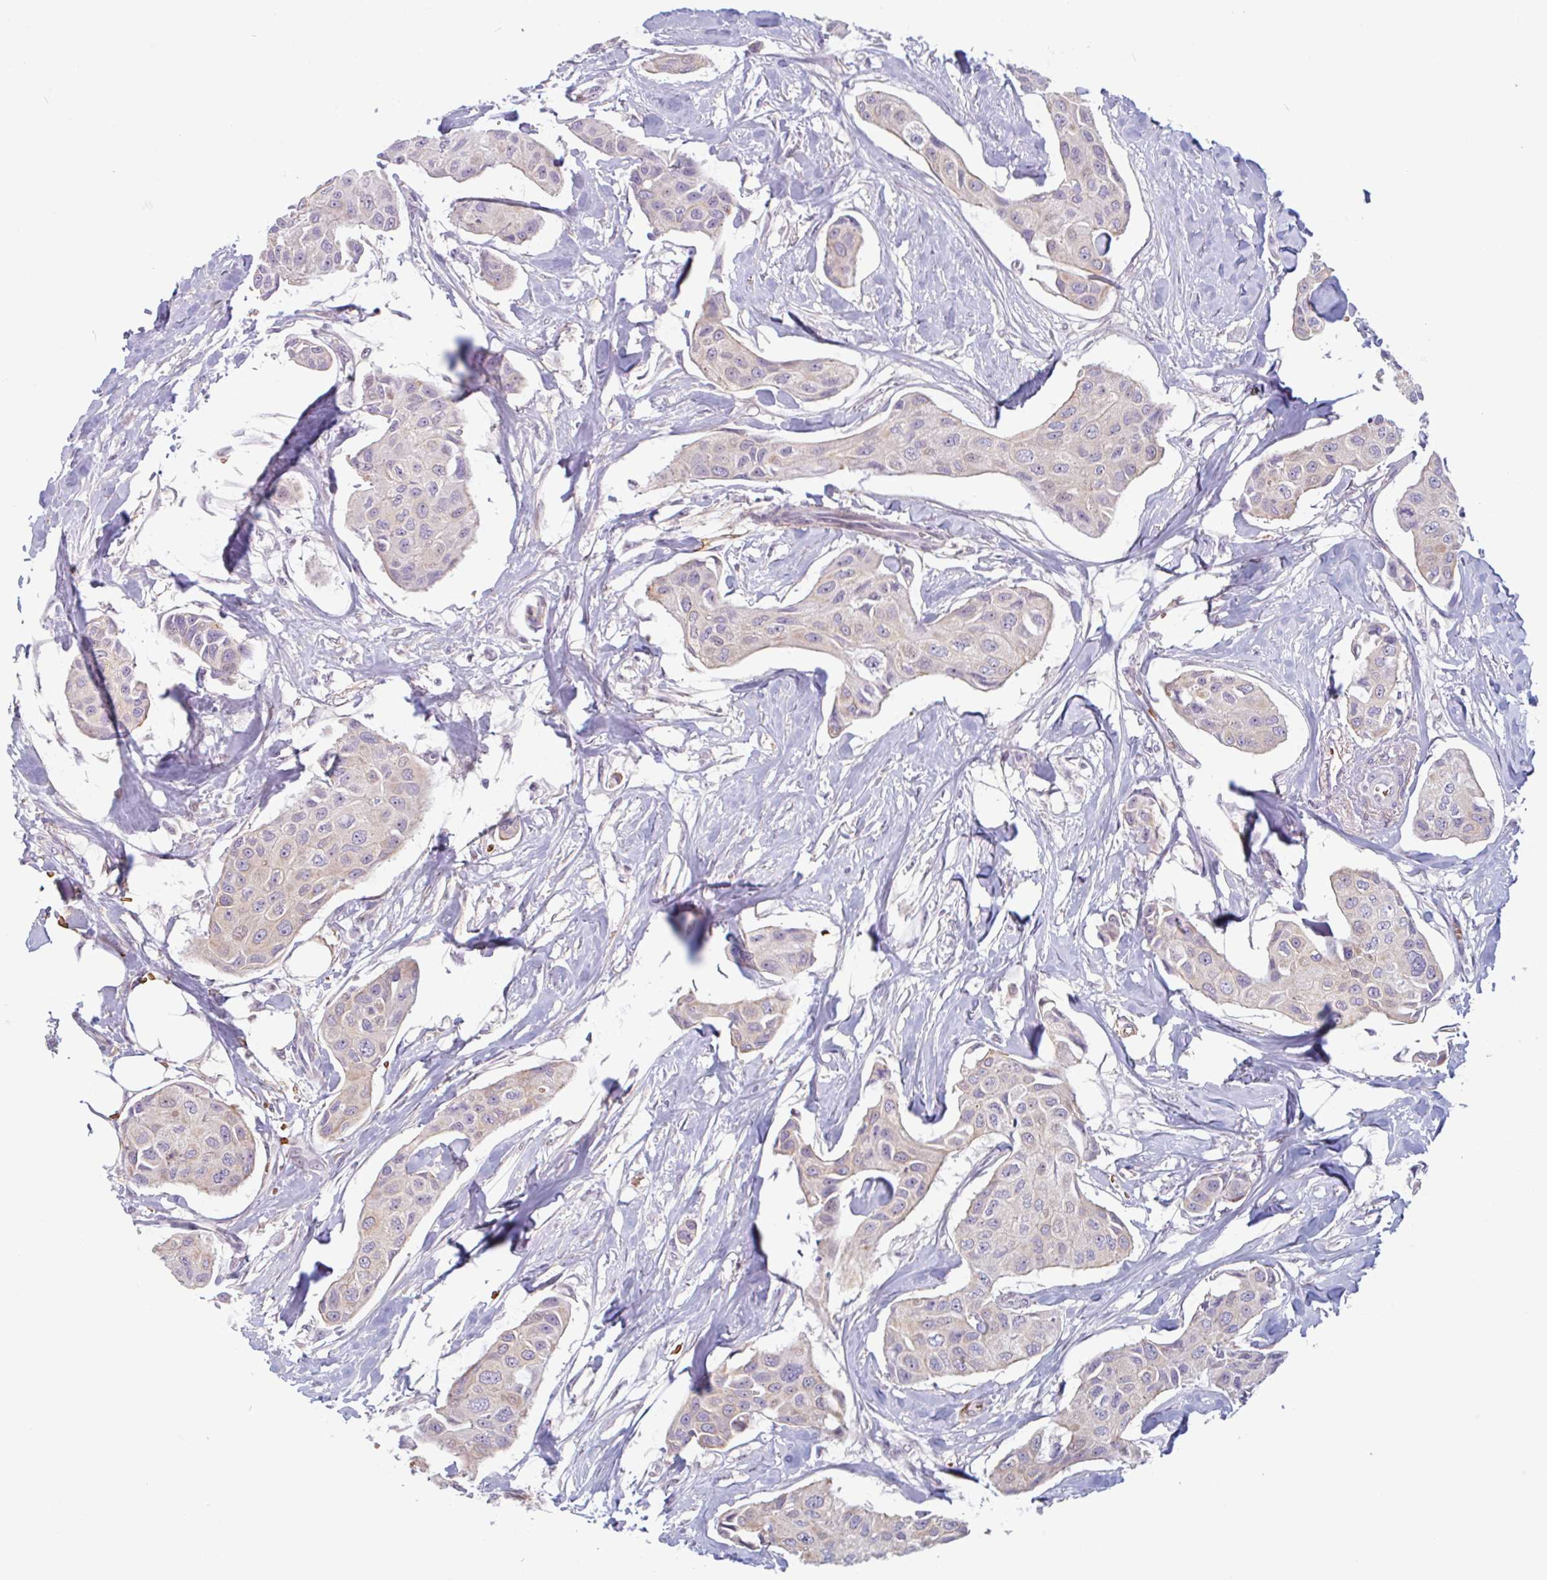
{"staining": {"intensity": "negative", "quantity": "none", "location": "none"}, "tissue": "breast cancer", "cell_type": "Tumor cells", "image_type": "cancer", "snomed": [{"axis": "morphology", "description": "Duct carcinoma"}, {"axis": "topography", "description": "Breast"}, {"axis": "topography", "description": "Lymph node"}], "caption": "This is an IHC photomicrograph of breast cancer (infiltrating ductal carcinoma). There is no staining in tumor cells.", "gene": "TMEM119", "patient": {"sex": "female", "age": 80}}